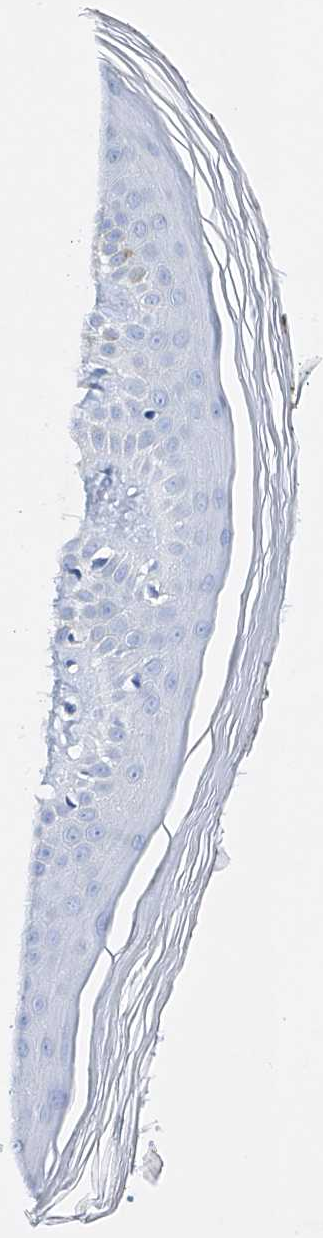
{"staining": {"intensity": "negative", "quantity": "none", "location": "none"}, "tissue": "skin", "cell_type": "Fibroblasts", "image_type": "normal", "snomed": [{"axis": "morphology", "description": "Normal tissue, NOS"}, {"axis": "topography", "description": "Skin"}], "caption": "Image shows no significant protein positivity in fibroblasts of benign skin. (DAB IHC visualized using brightfield microscopy, high magnification).", "gene": "LURAP1", "patient": {"sex": "female", "age": 64}}